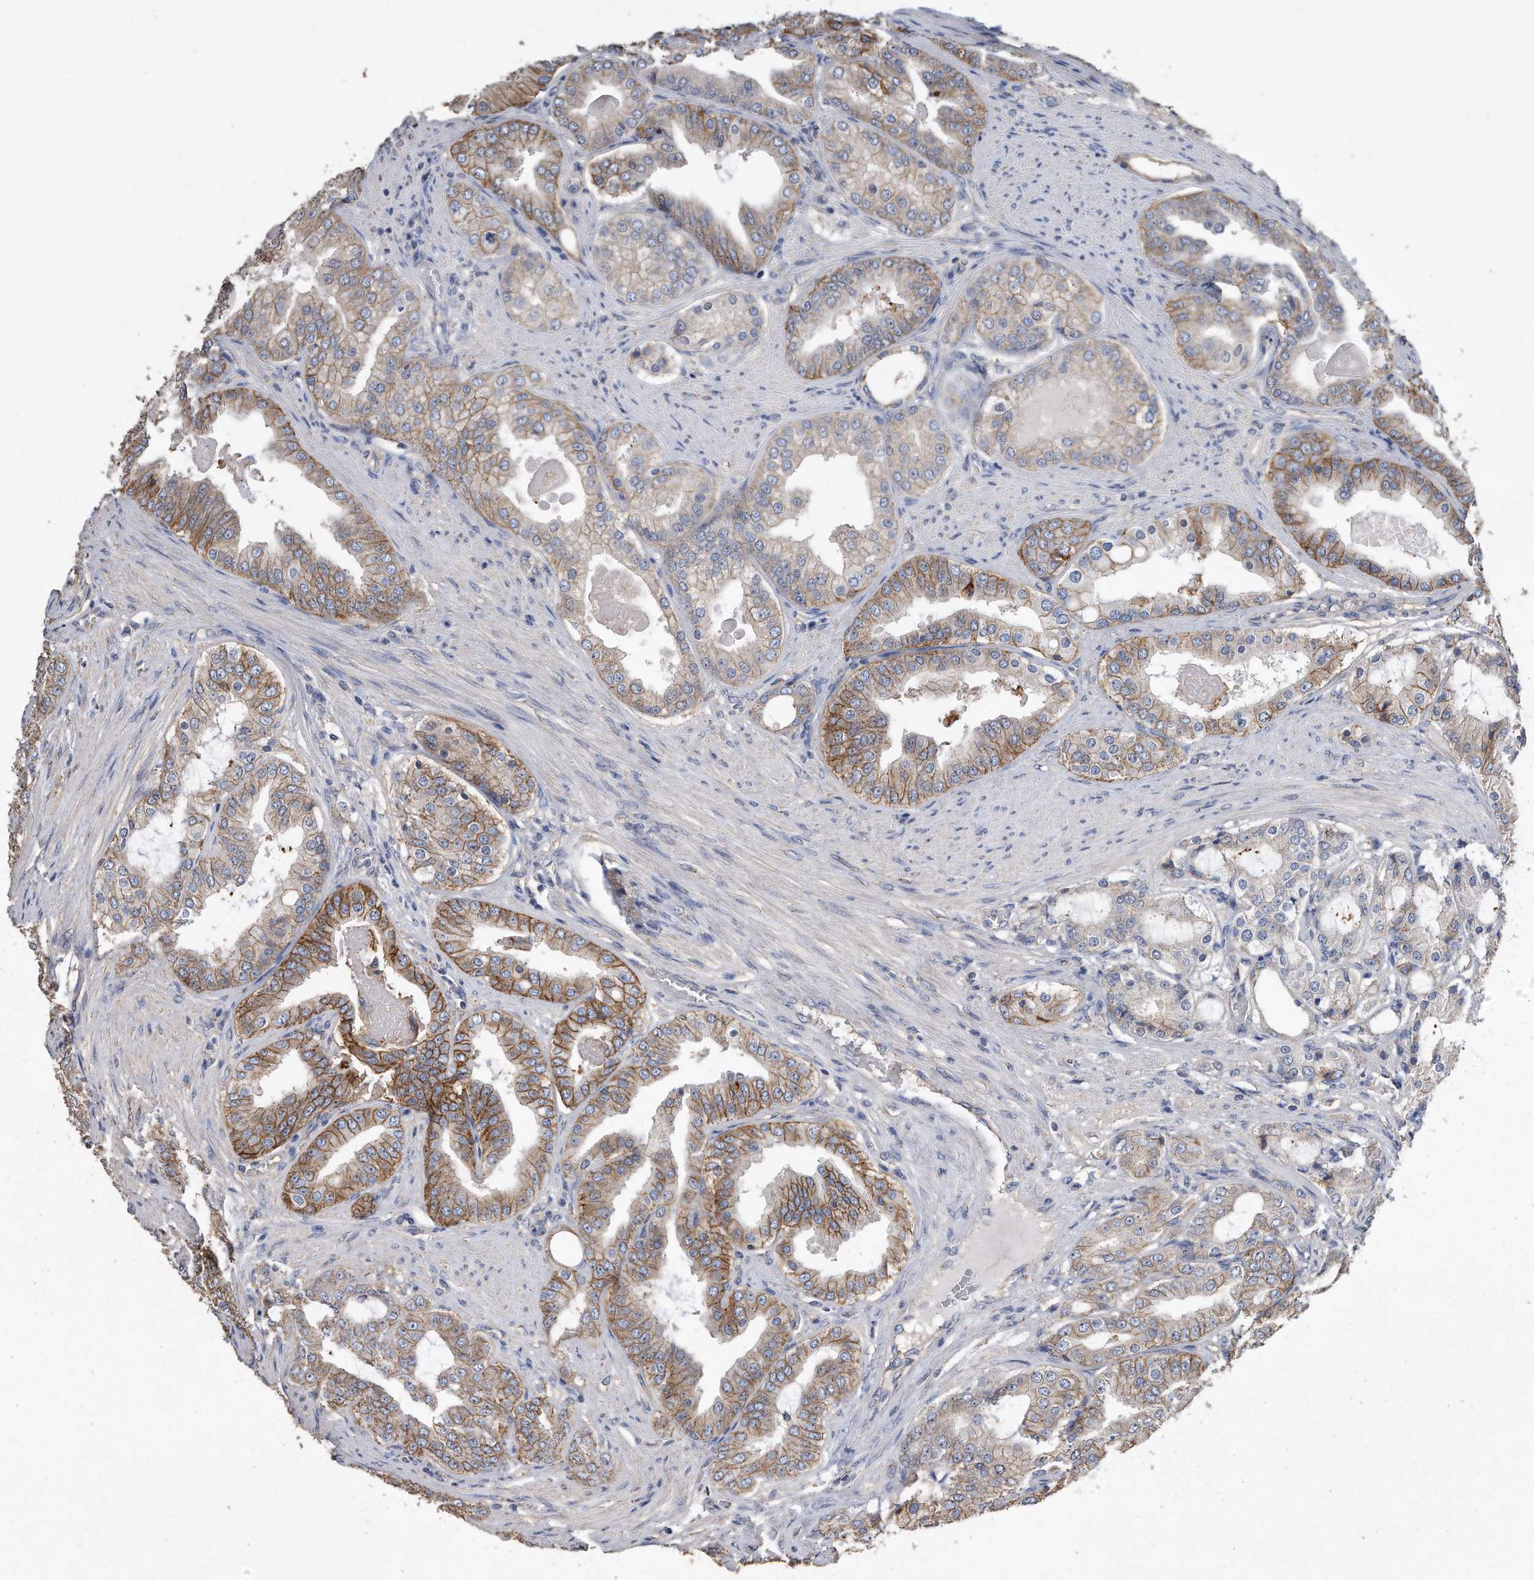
{"staining": {"intensity": "moderate", "quantity": ">75%", "location": "cytoplasmic/membranous"}, "tissue": "prostate cancer", "cell_type": "Tumor cells", "image_type": "cancer", "snomed": [{"axis": "morphology", "description": "Adenocarcinoma, High grade"}, {"axis": "topography", "description": "Prostate"}], "caption": "Tumor cells exhibit moderate cytoplasmic/membranous positivity in about >75% of cells in prostate high-grade adenocarcinoma. The protein is shown in brown color, while the nuclei are stained blue.", "gene": "CDCP1", "patient": {"sex": "male", "age": 60}}